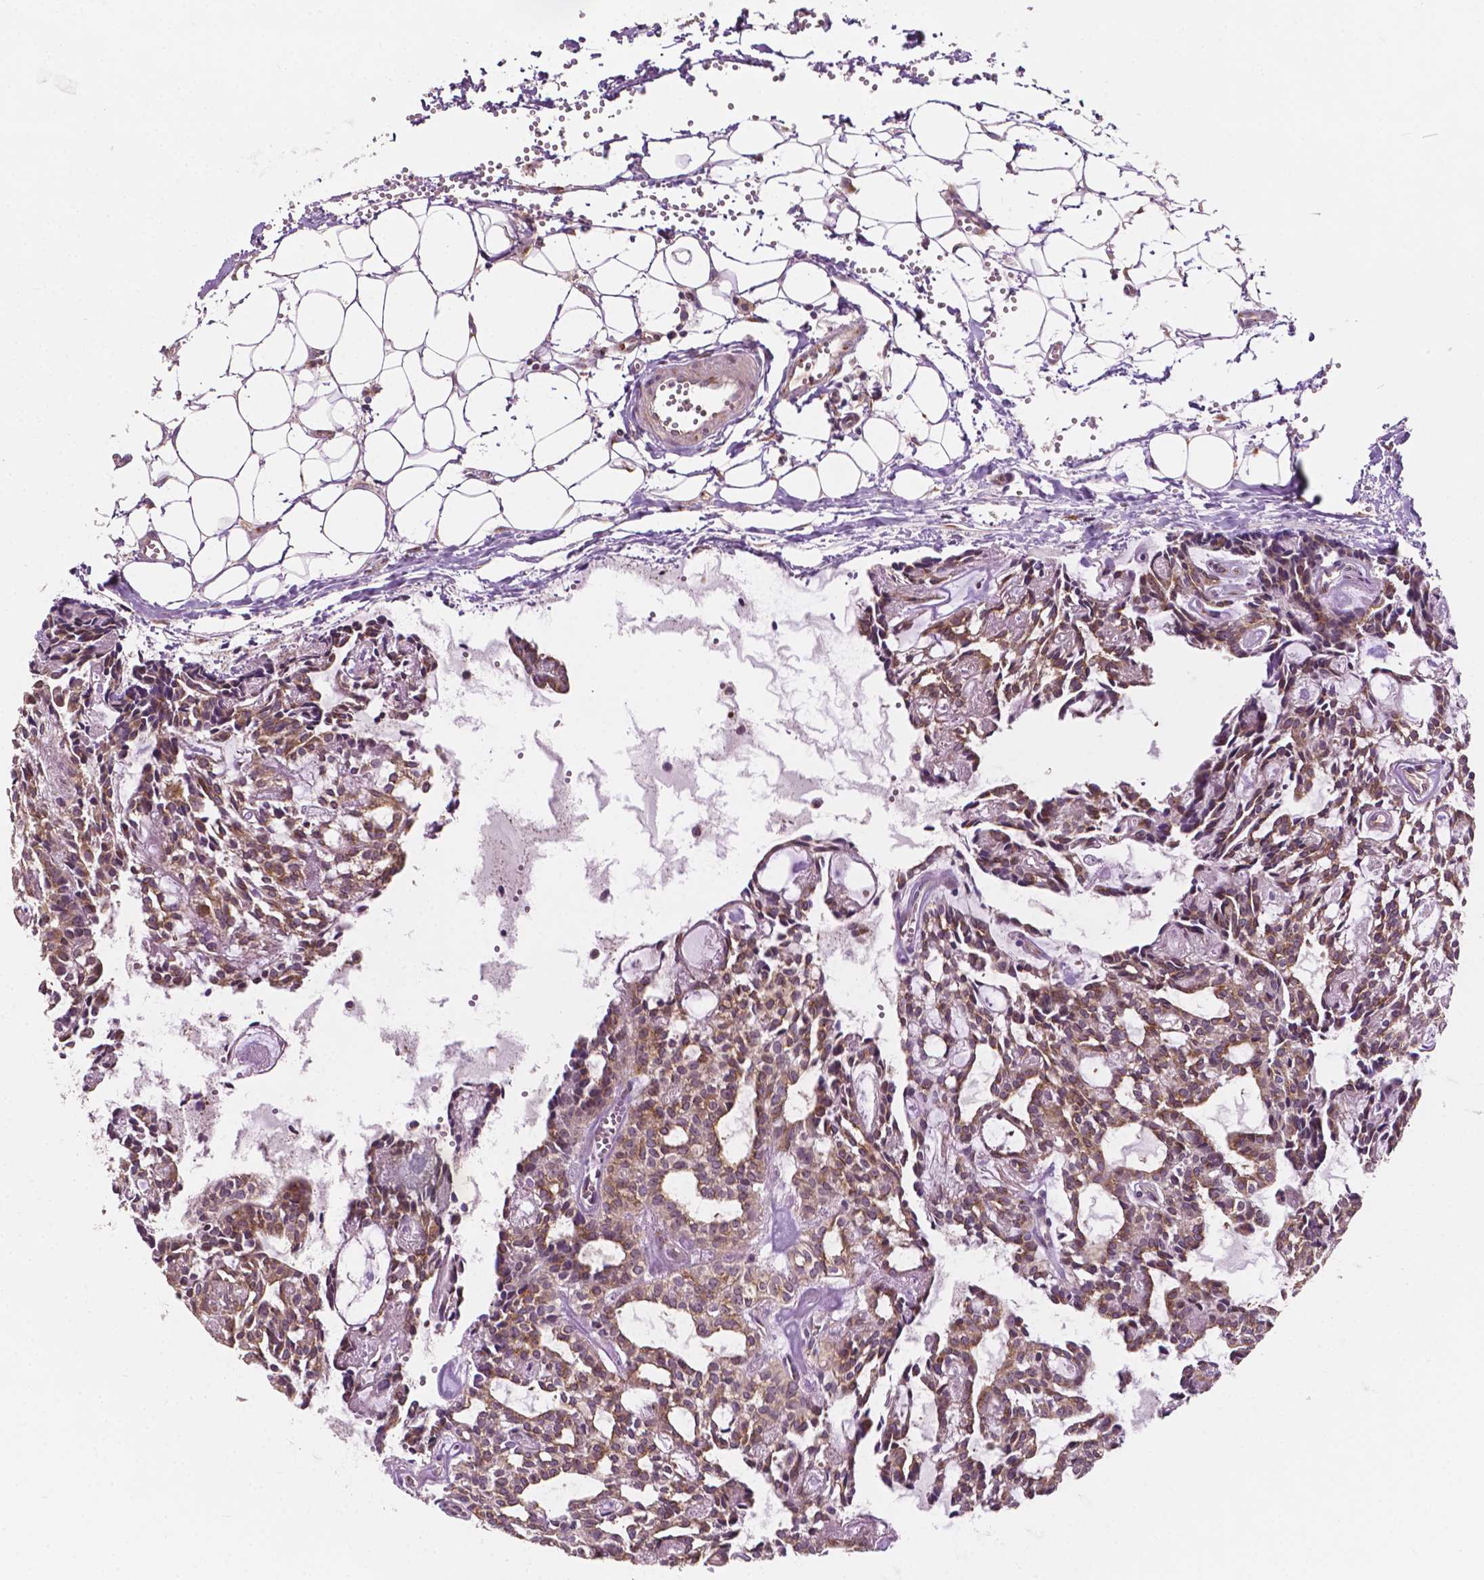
{"staining": {"intensity": "moderate", "quantity": ">75%", "location": "cytoplasmic/membranous"}, "tissue": "head and neck cancer", "cell_type": "Tumor cells", "image_type": "cancer", "snomed": [{"axis": "morphology", "description": "Adenocarcinoma, NOS"}, {"axis": "topography", "description": "Head-Neck"}], "caption": "IHC photomicrograph of adenocarcinoma (head and neck) stained for a protein (brown), which demonstrates medium levels of moderate cytoplasmic/membranous expression in about >75% of tumor cells.", "gene": "EBAG9", "patient": {"sex": "female", "age": 62}}